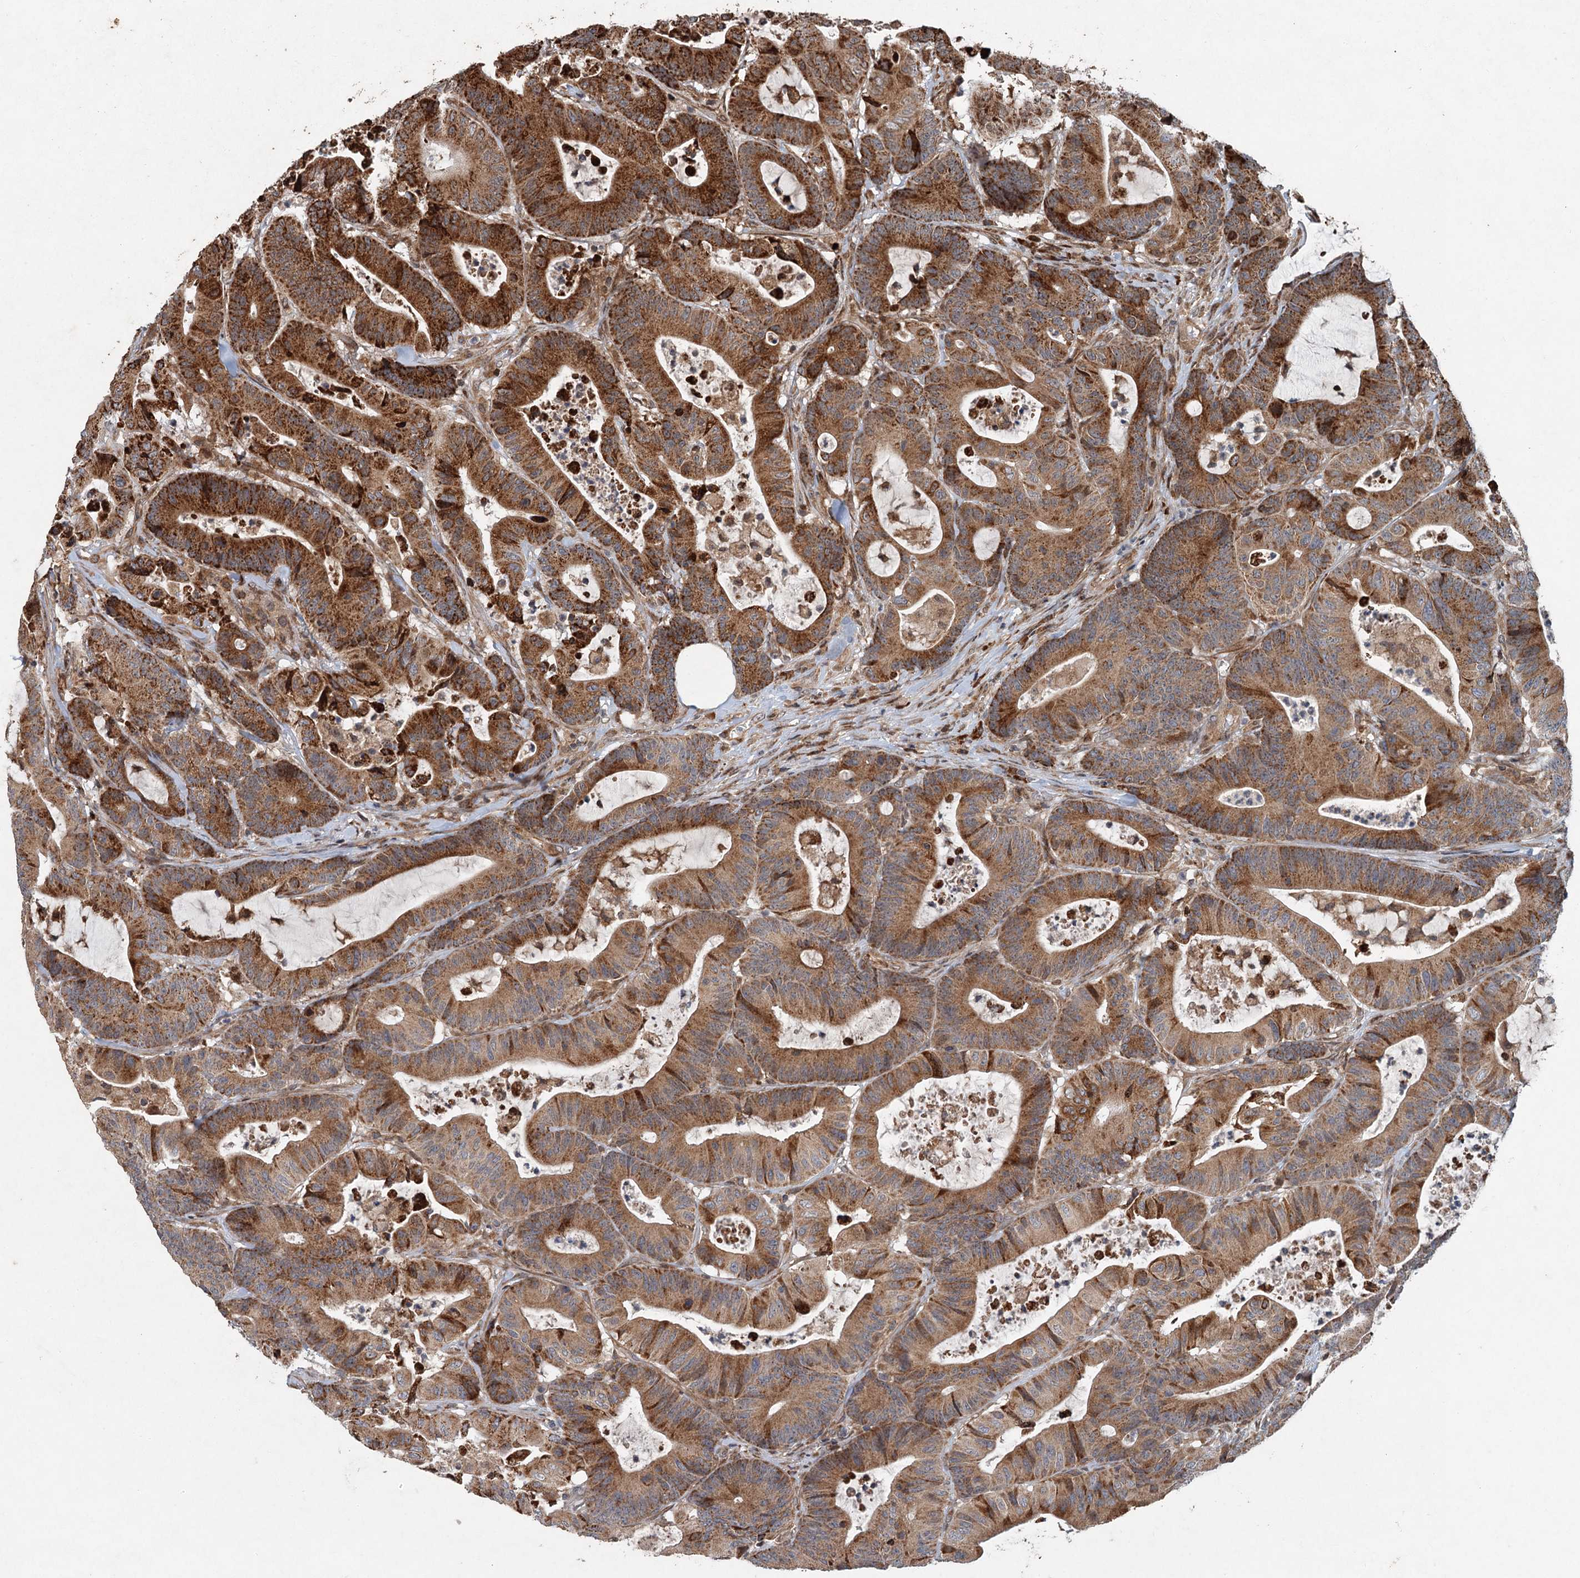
{"staining": {"intensity": "moderate", "quantity": ">75%", "location": "cytoplasmic/membranous"}, "tissue": "colorectal cancer", "cell_type": "Tumor cells", "image_type": "cancer", "snomed": [{"axis": "morphology", "description": "Adenocarcinoma, NOS"}, {"axis": "topography", "description": "Colon"}], "caption": "A histopathology image showing moderate cytoplasmic/membranous expression in approximately >75% of tumor cells in colorectal adenocarcinoma, as visualized by brown immunohistochemical staining.", "gene": "SRPX2", "patient": {"sex": "female", "age": 84}}